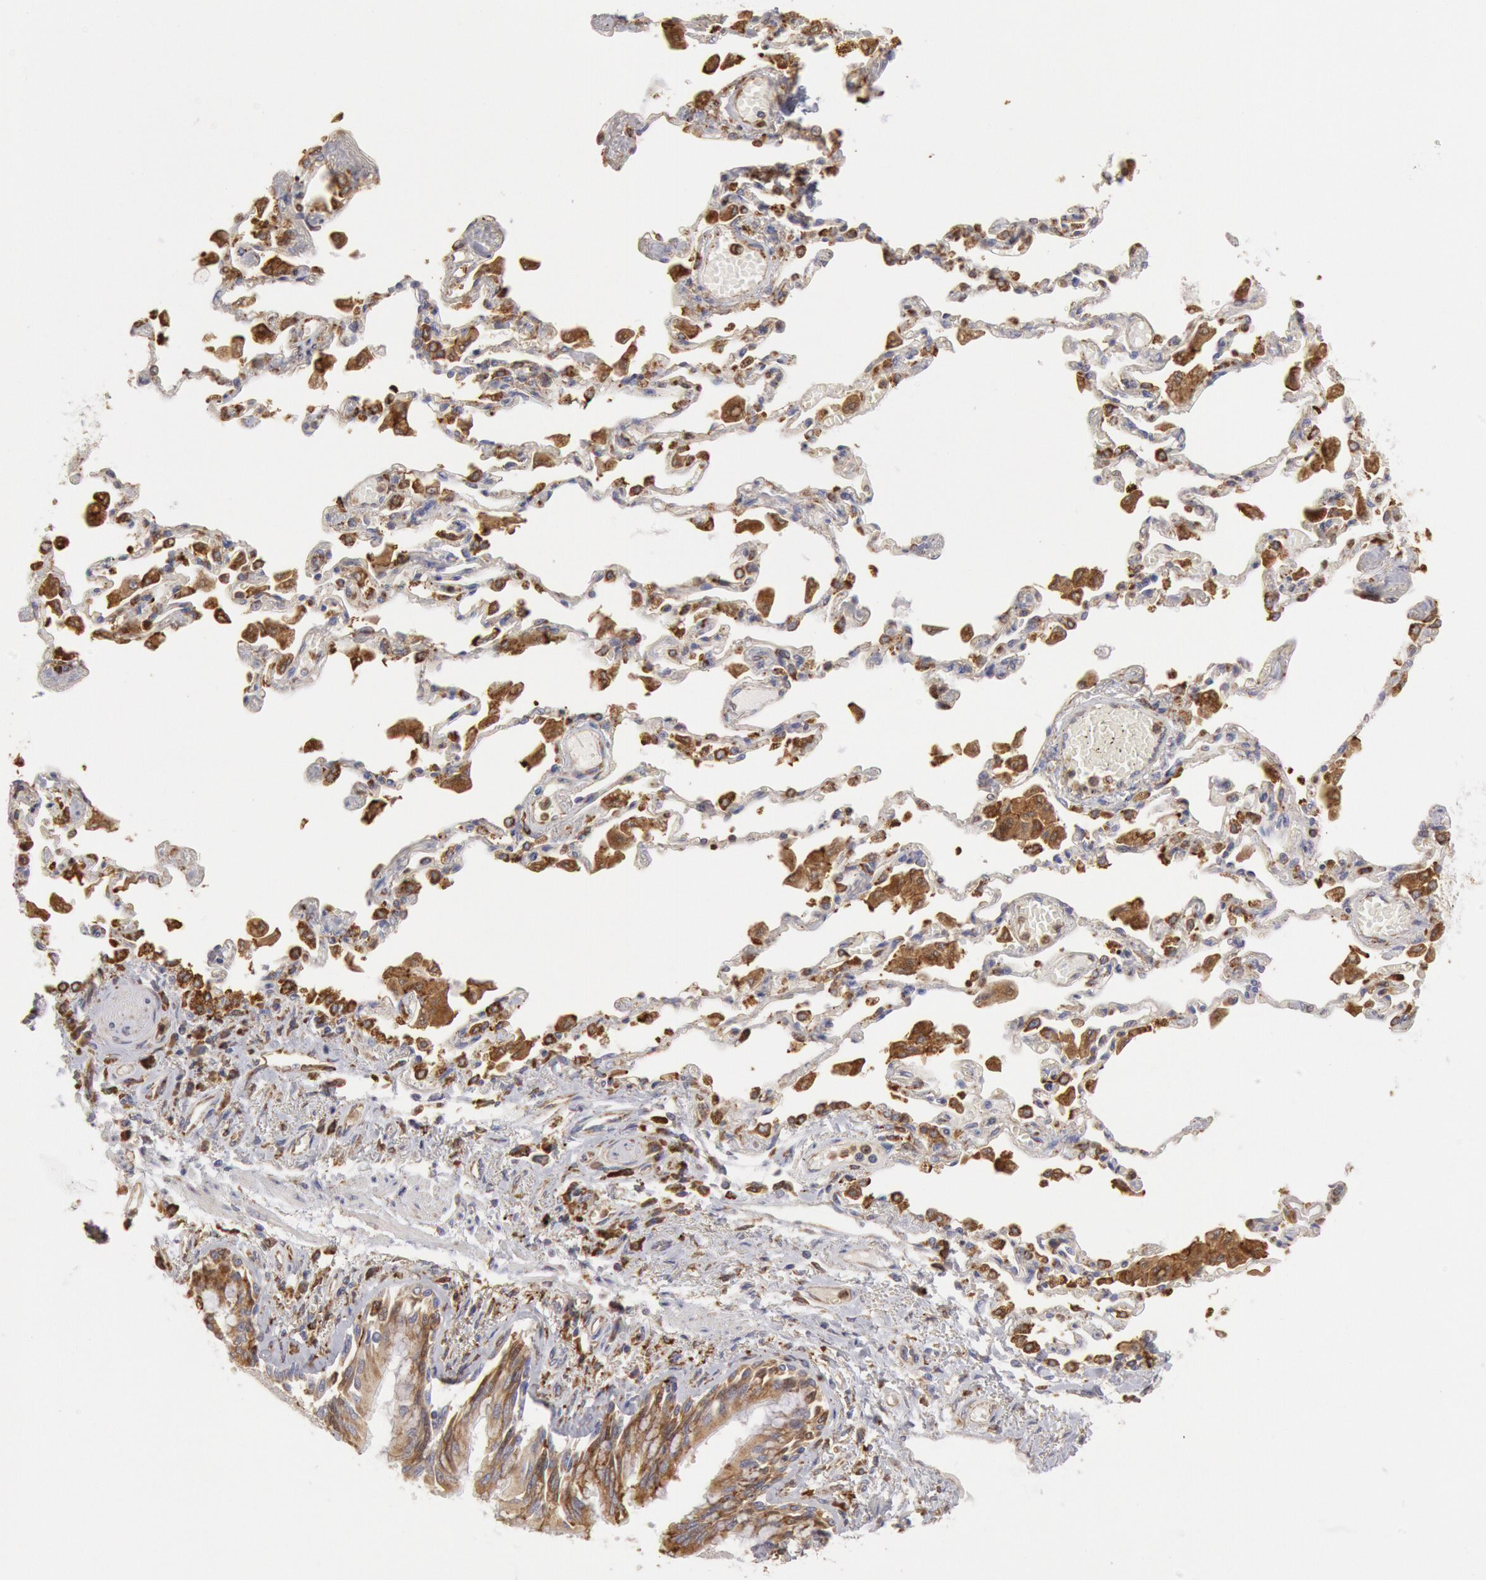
{"staining": {"intensity": "negative", "quantity": "none", "location": "none"}, "tissue": "adipose tissue", "cell_type": "Adipocytes", "image_type": "normal", "snomed": [{"axis": "morphology", "description": "Normal tissue, NOS"}, {"axis": "morphology", "description": "Adenocarcinoma, NOS"}, {"axis": "topography", "description": "Cartilage tissue"}, {"axis": "topography", "description": "Lung"}], "caption": "This is an immunohistochemistry micrograph of unremarkable human adipose tissue. There is no expression in adipocytes.", "gene": "ERP44", "patient": {"sex": "female", "age": 67}}